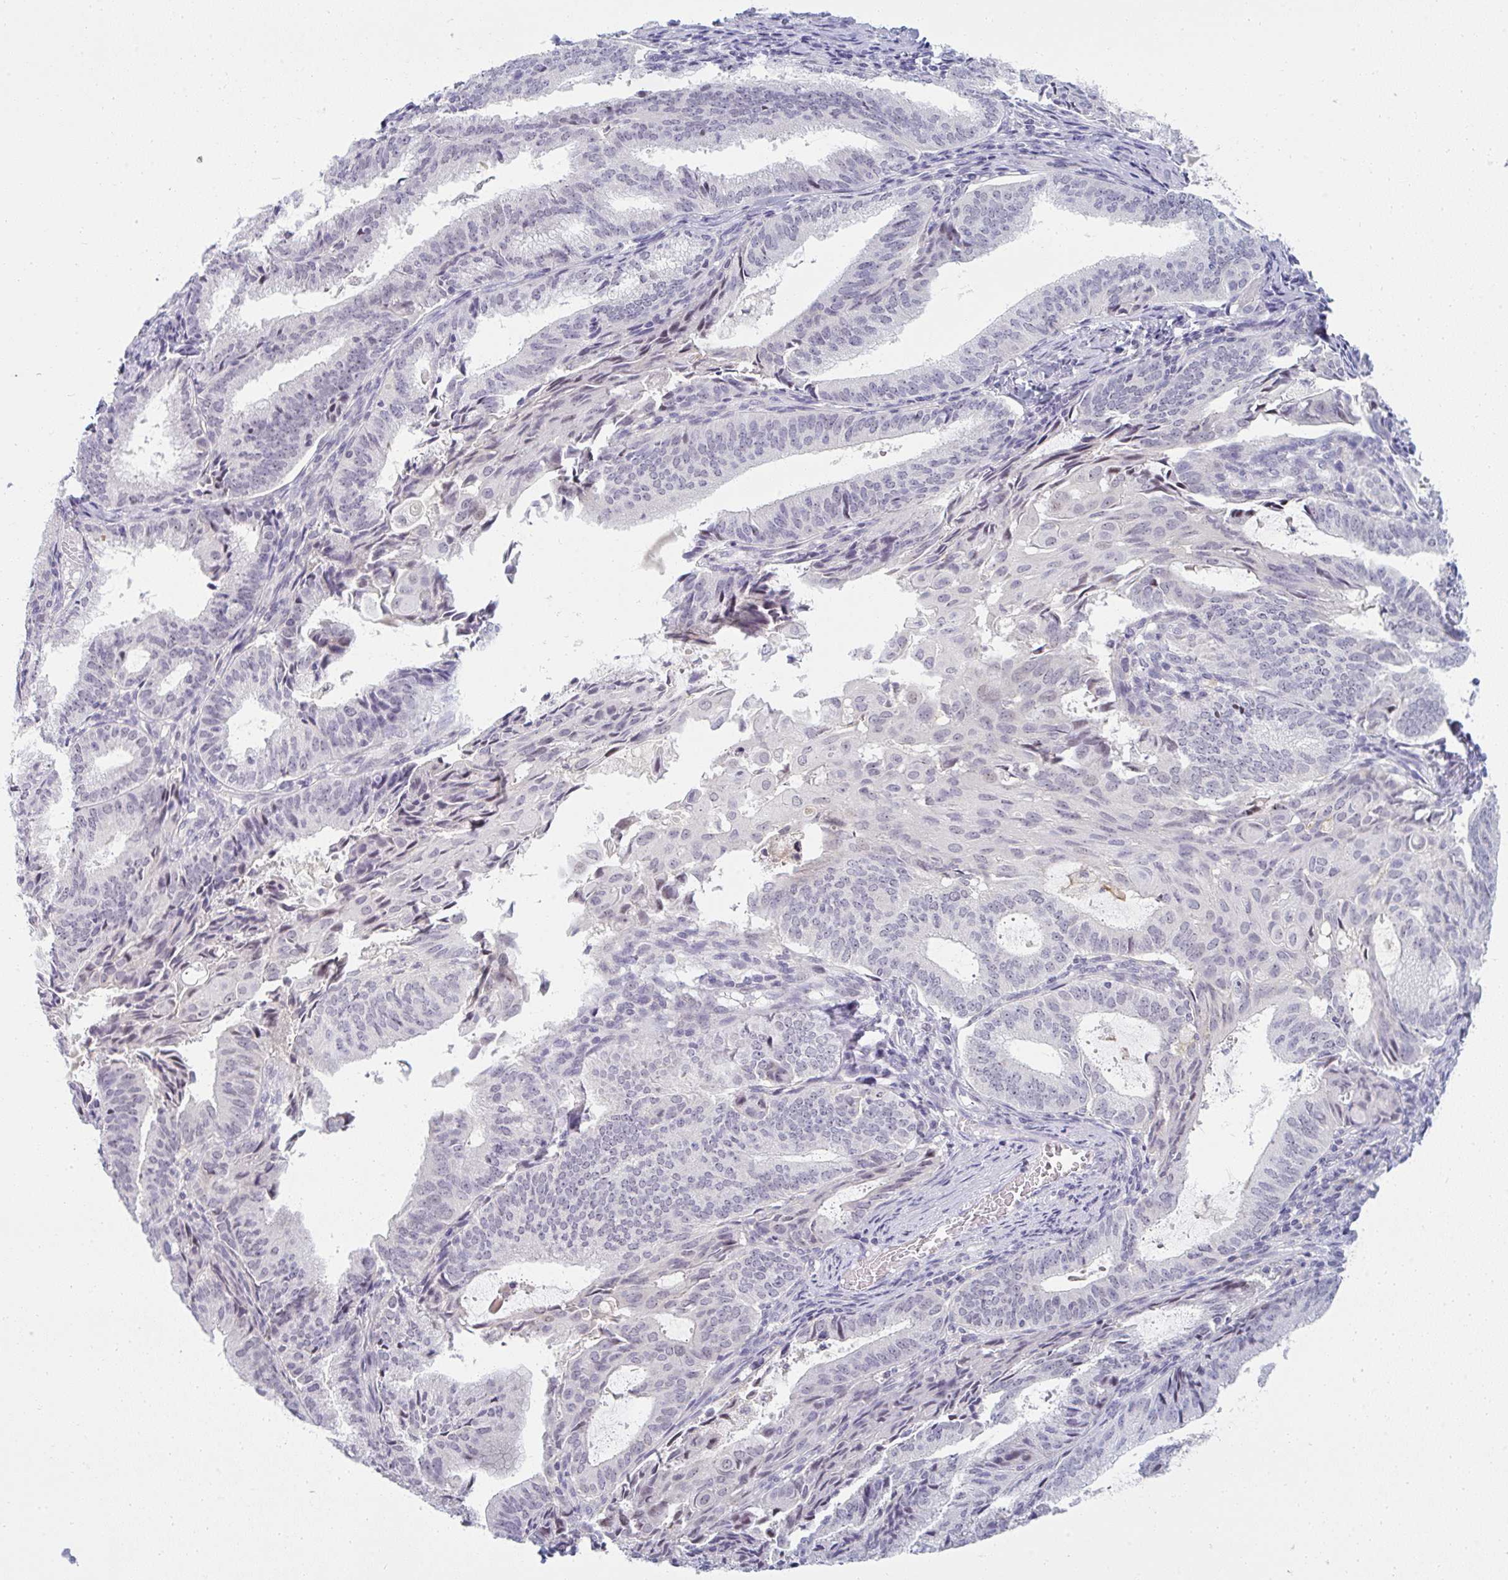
{"staining": {"intensity": "negative", "quantity": "none", "location": "none"}, "tissue": "endometrial cancer", "cell_type": "Tumor cells", "image_type": "cancer", "snomed": [{"axis": "morphology", "description": "Adenocarcinoma, NOS"}, {"axis": "topography", "description": "Endometrium"}], "caption": "Immunohistochemistry histopathology image of endometrial cancer stained for a protein (brown), which reveals no positivity in tumor cells.", "gene": "PPFIA4", "patient": {"sex": "female", "age": 49}}